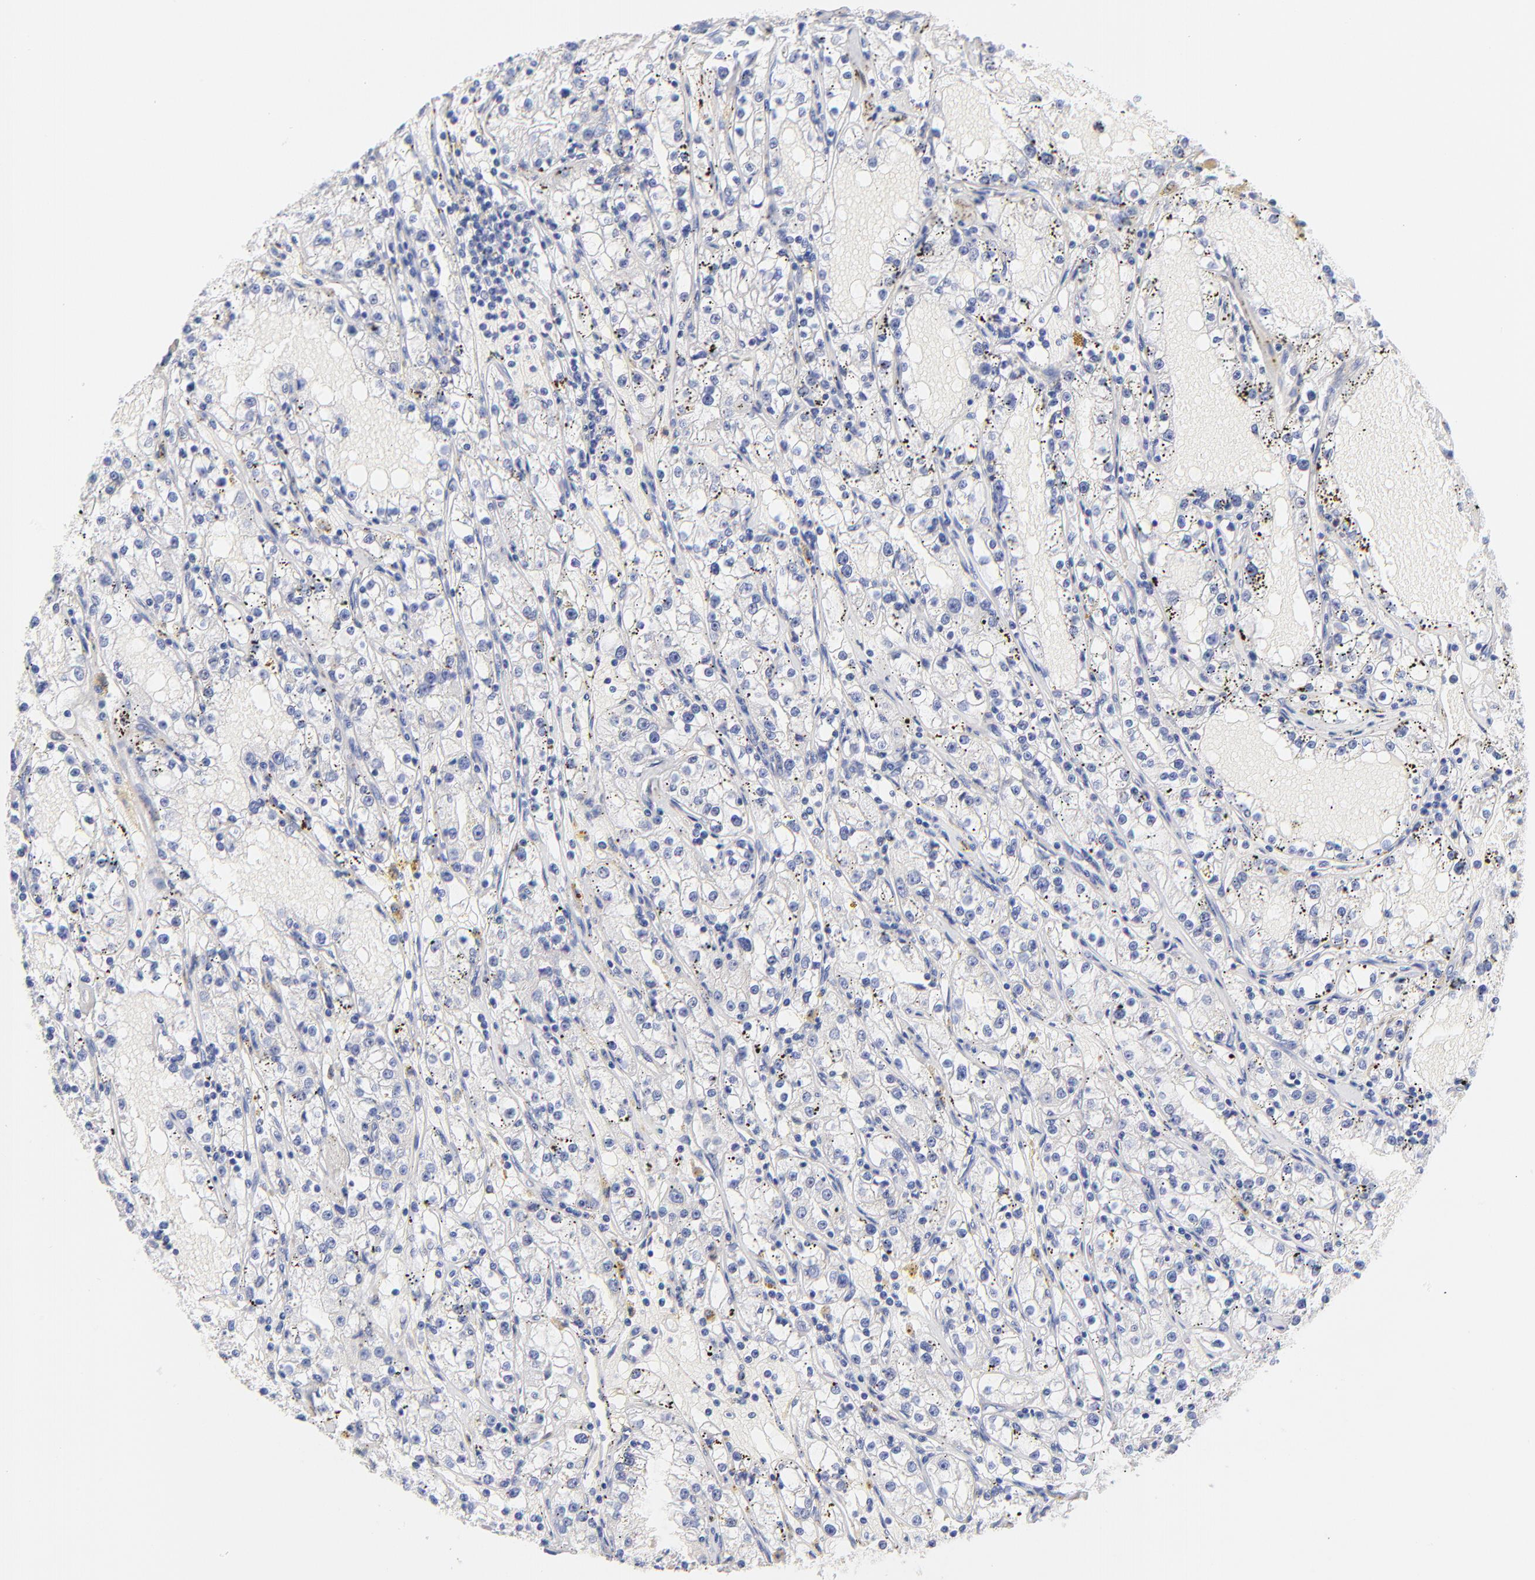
{"staining": {"intensity": "negative", "quantity": "none", "location": "none"}, "tissue": "renal cancer", "cell_type": "Tumor cells", "image_type": "cancer", "snomed": [{"axis": "morphology", "description": "Adenocarcinoma, NOS"}, {"axis": "topography", "description": "Kidney"}], "caption": "Immunohistochemistry (IHC) micrograph of neoplastic tissue: renal cancer (adenocarcinoma) stained with DAB exhibits no significant protein positivity in tumor cells.", "gene": "TNFRSF13C", "patient": {"sex": "male", "age": 56}}